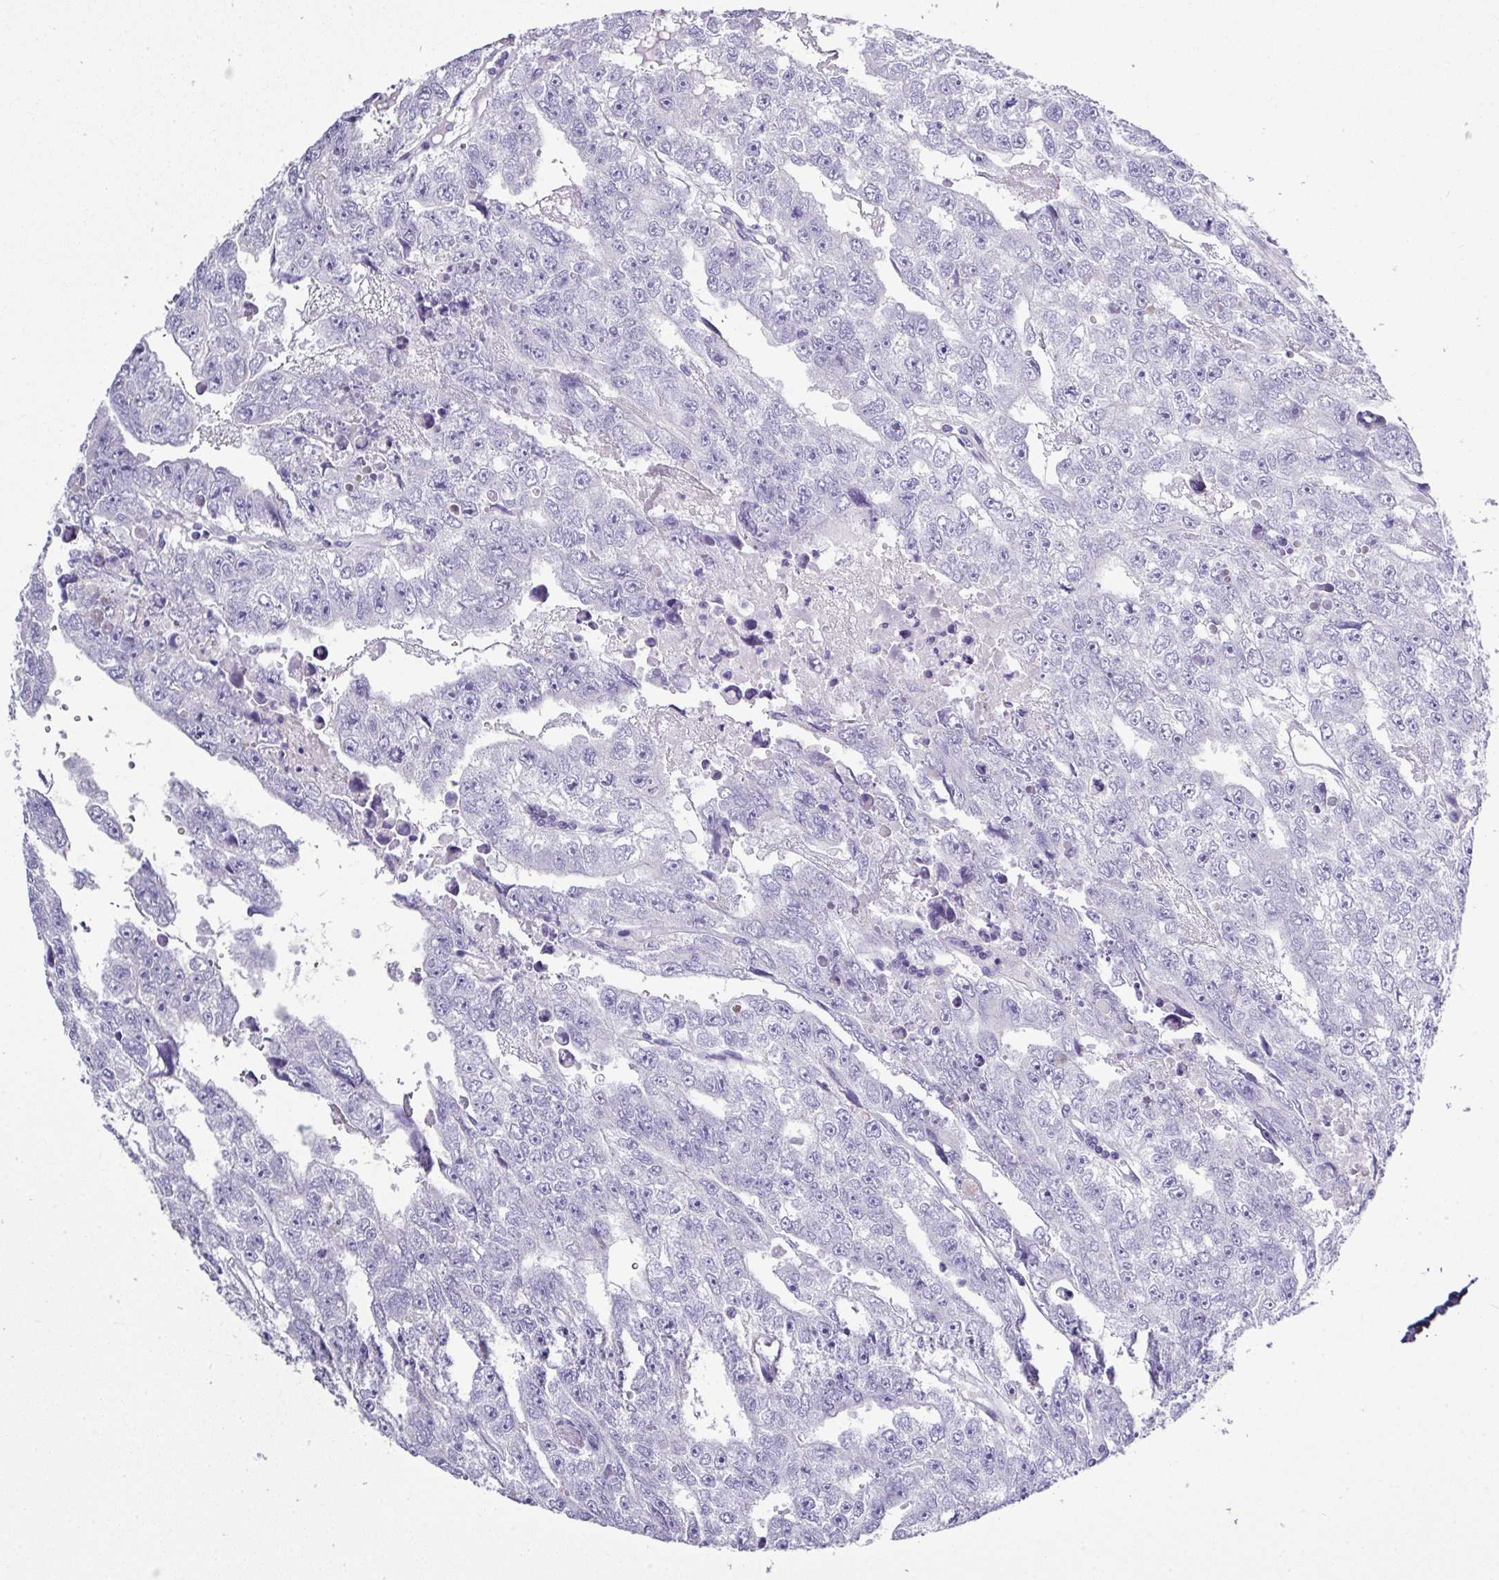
{"staining": {"intensity": "negative", "quantity": "none", "location": "none"}, "tissue": "testis cancer", "cell_type": "Tumor cells", "image_type": "cancer", "snomed": [{"axis": "morphology", "description": "Carcinoma, Embryonal, NOS"}, {"axis": "topography", "description": "Testis"}], "caption": "There is no significant expression in tumor cells of testis cancer (embryonal carcinoma).", "gene": "BCL11A", "patient": {"sex": "male", "age": 20}}